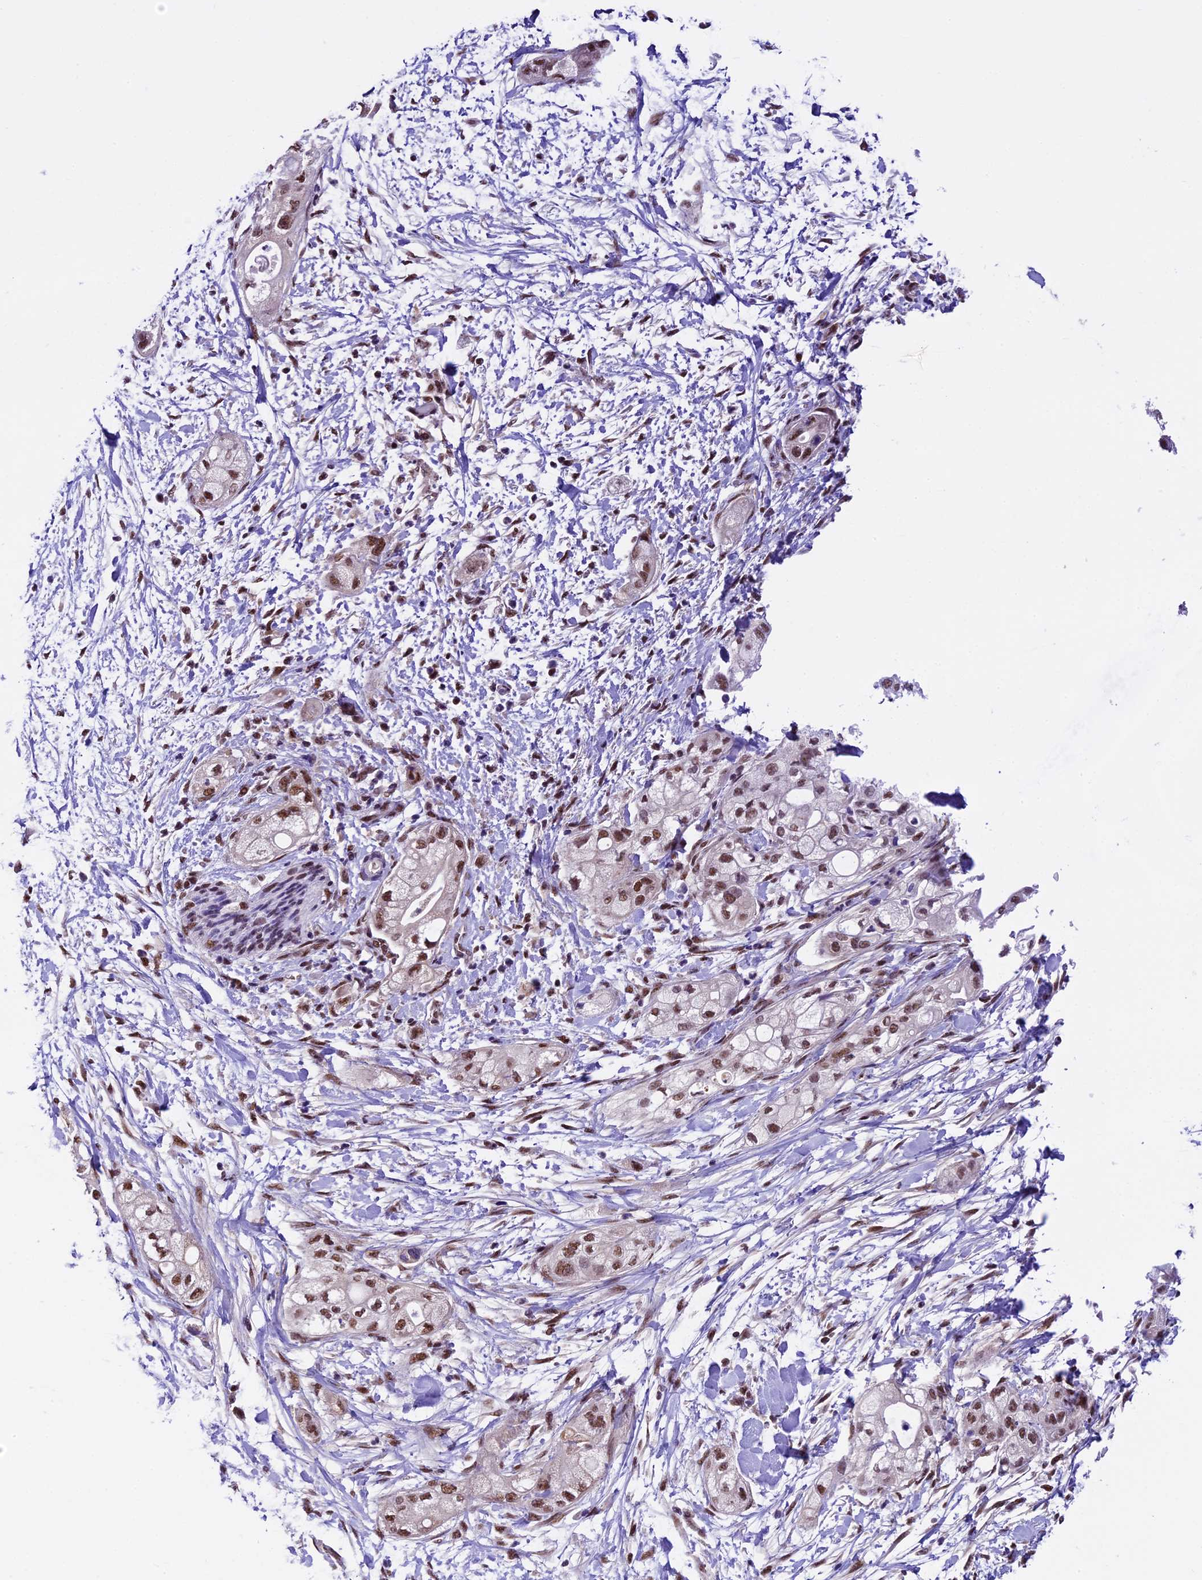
{"staining": {"intensity": "moderate", "quantity": ">75%", "location": "nuclear"}, "tissue": "pancreatic cancer", "cell_type": "Tumor cells", "image_type": "cancer", "snomed": [{"axis": "morphology", "description": "Adenocarcinoma, NOS"}, {"axis": "topography", "description": "Pancreas"}], "caption": "Protein staining of adenocarcinoma (pancreatic) tissue reveals moderate nuclear expression in approximately >75% of tumor cells.", "gene": "CARS2", "patient": {"sex": "male", "age": 58}}